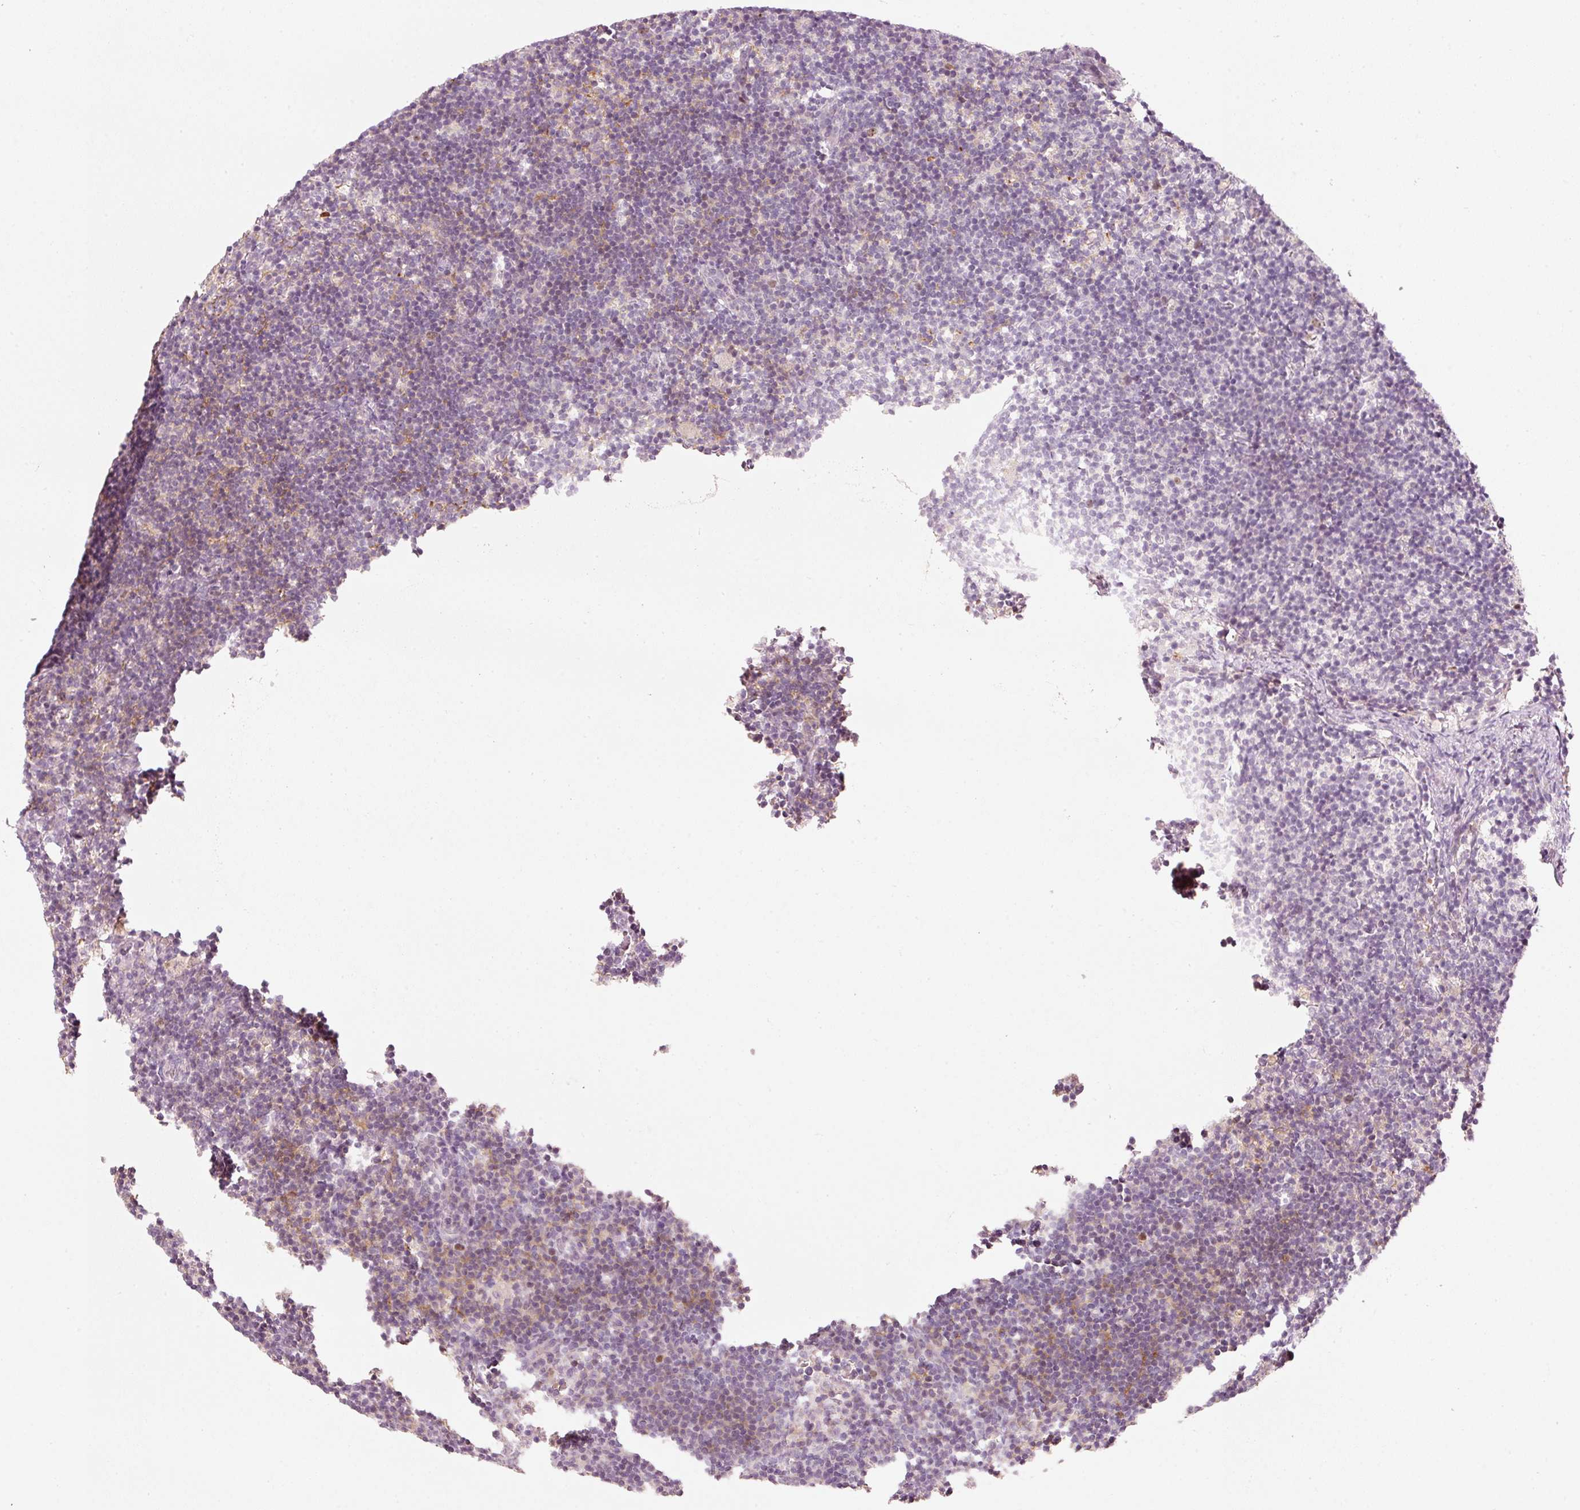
{"staining": {"intensity": "moderate", "quantity": ">75%", "location": "nuclear"}, "tissue": "lymph node", "cell_type": "Germinal center cells", "image_type": "normal", "snomed": [{"axis": "morphology", "description": "Normal tissue, NOS"}, {"axis": "topography", "description": "Lymph node"}], "caption": "This is an image of immunohistochemistry staining of benign lymph node, which shows moderate positivity in the nuclear of germinal center cells.", "gene": "TREX2", "patient": {"sex": "male", "age": 49}}